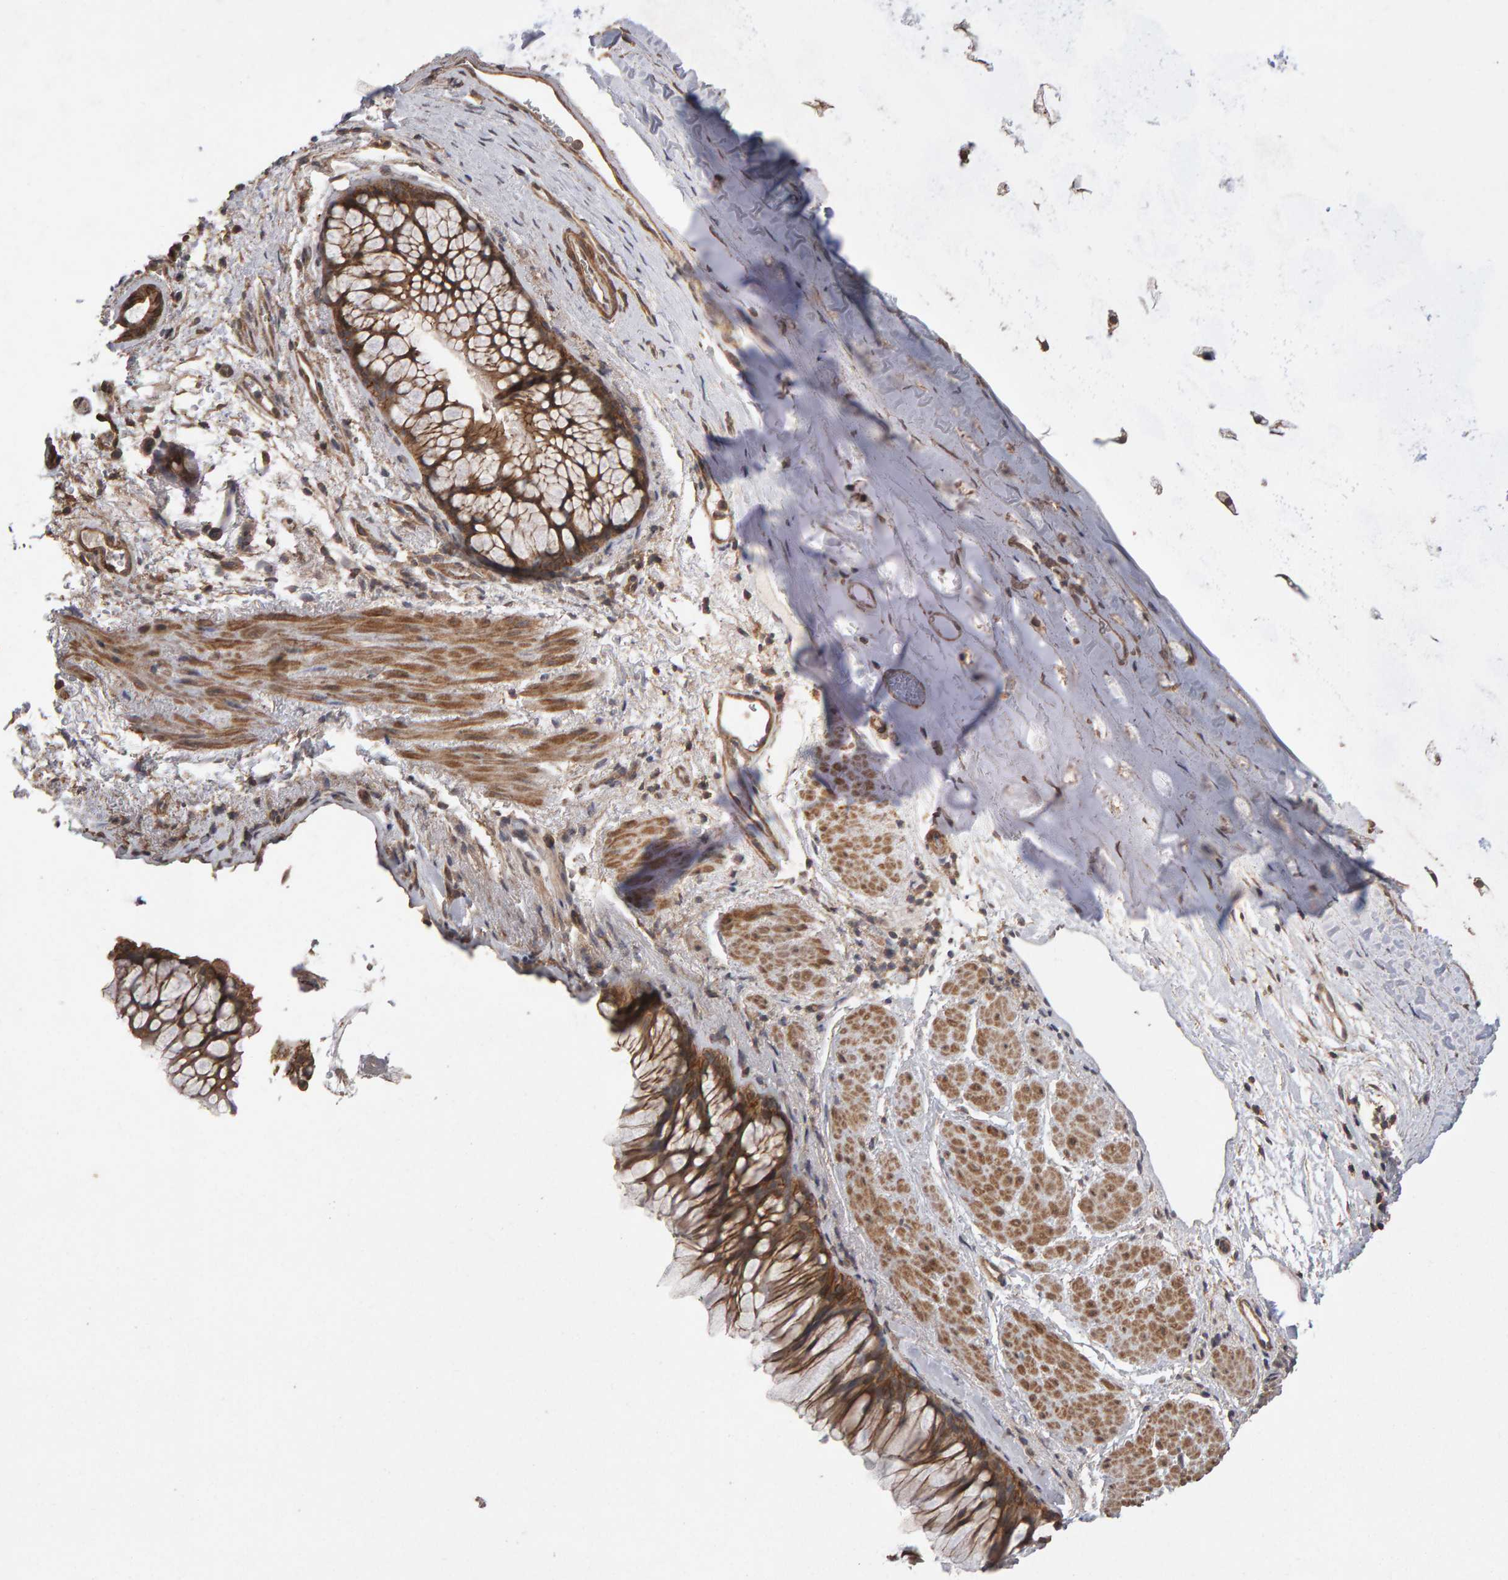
{"staining": {"intensity": "moderate", "quantity": ">75%", "location": "cytoplasmic/membranous"}, "tissue": "bronchus", "cell_type": "Respiratory epithelial cells", "image_type": "normal", "snomed": [{"axis": "morphology", "description": "Normal tissue, NOS"}, {"axis": "topography", "description": "Cartilage tissue"}, {"axis": "topography", "description": "Bronchus"}], "caption": "The micrograph shows a brown stain indicating the presence of a protein in the cytoplasmic/membranous of respiratory epithelial cells in bronchus. (DAB (3,3'-diaminobenzidine) = brown stain, brightfield microscopy at high magnification).", "gene": "SCRIB", "patient": {"sex": "female", "age": 53}}